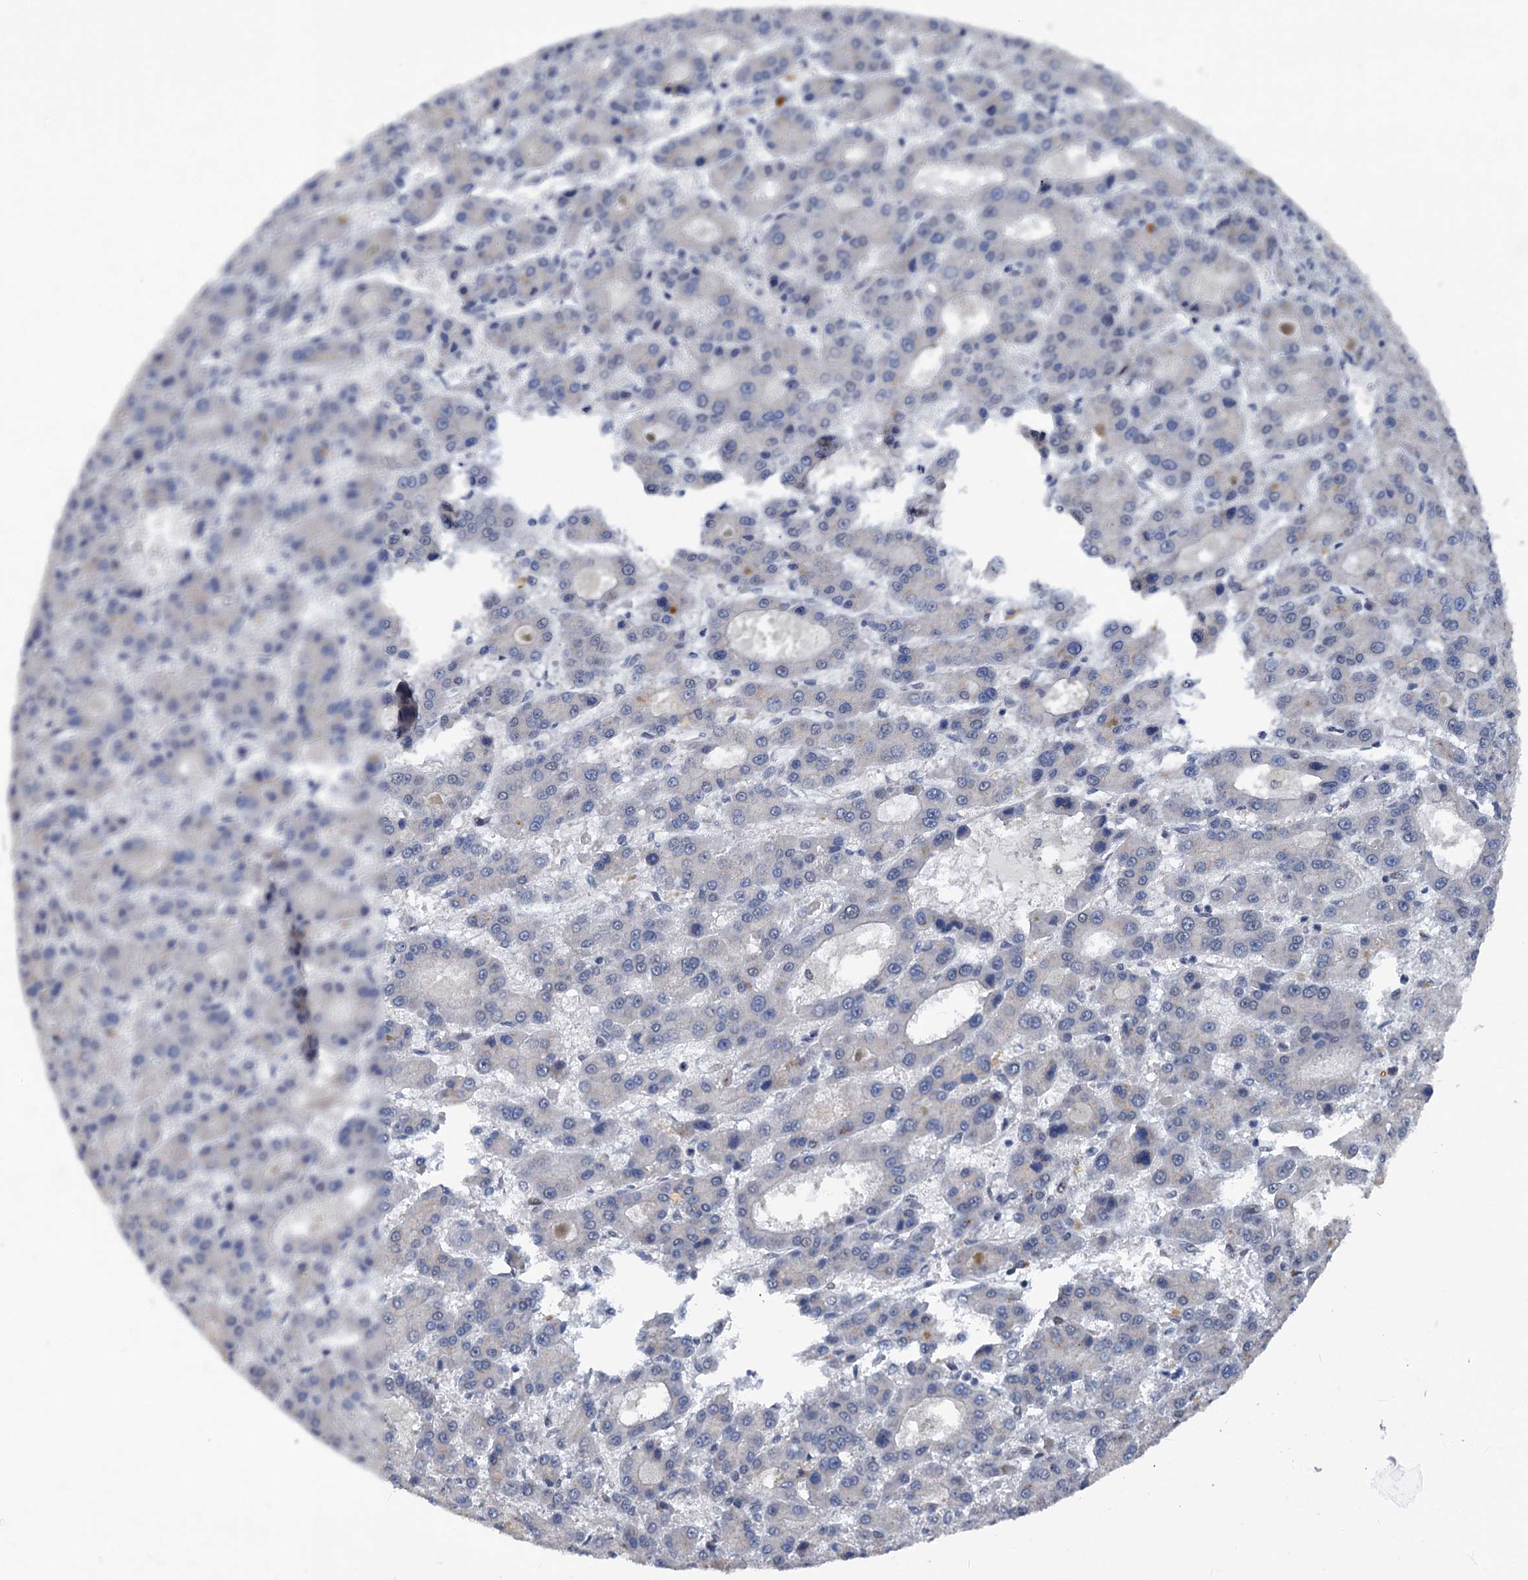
{"staining": {"intensity": "negative", "quantity": "none", "location": "none"}, "tissue": "liver cancer", "cell_type": "Tumor cells", "image_type": "cancer", "snomed": [{"axis": "morphology", "description": "Carcinoma, Hepatocellular, NOS"}, {"axis": "topography", "description": "Liver"}], "caption": "Liver cancer stained for a protein using immunohistochemistry (IHC) reveals no positivity tumor cells.", "gene": "PHF8", "patient": {"sex": "male", "age": 70}}